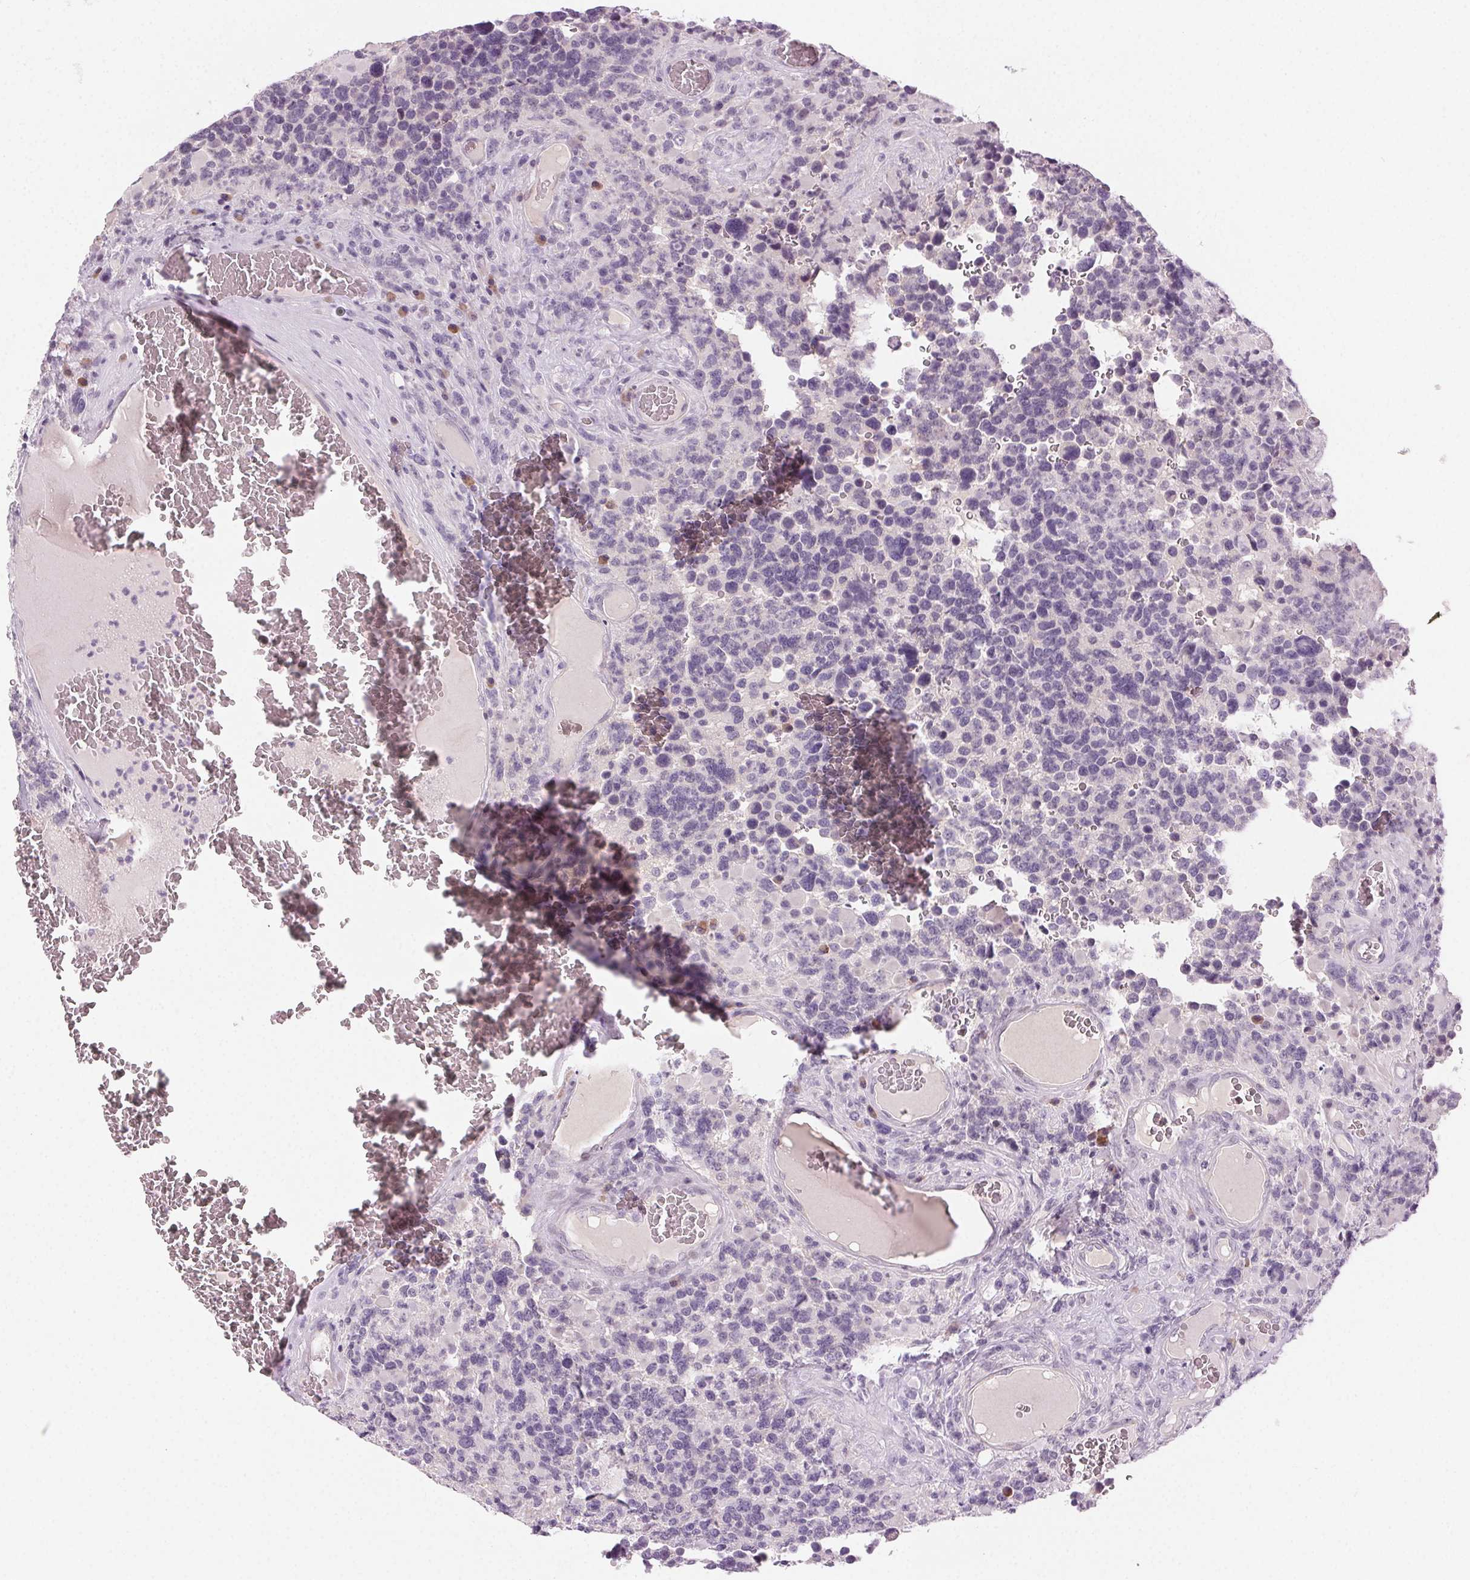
{"staining": {"intensity": "negative", "quantity": "none", "location": "none"}, "tissue": "glioma", "cell_type": "Tumor cells", "image_type": "cancer", "snomed": [{"axis": "morphology", "description": "Glioma, malignant, High grade"}, {"axis": "topography", "description": "Brain"}], "caption": "Immunohistochemistry (IHC) photomicrograph of neoplastic tissue: high-grade glioma (malignant) stained with DAB (3,3'-diaminobenzidine) shows no significant protein expression in tumor cells. The staining is performed using DAB brown chromogen with nuclei counter-stained in using hematoxylin.", "gene": "HSF5", "patient": {"sex": "female", "age": 40}}